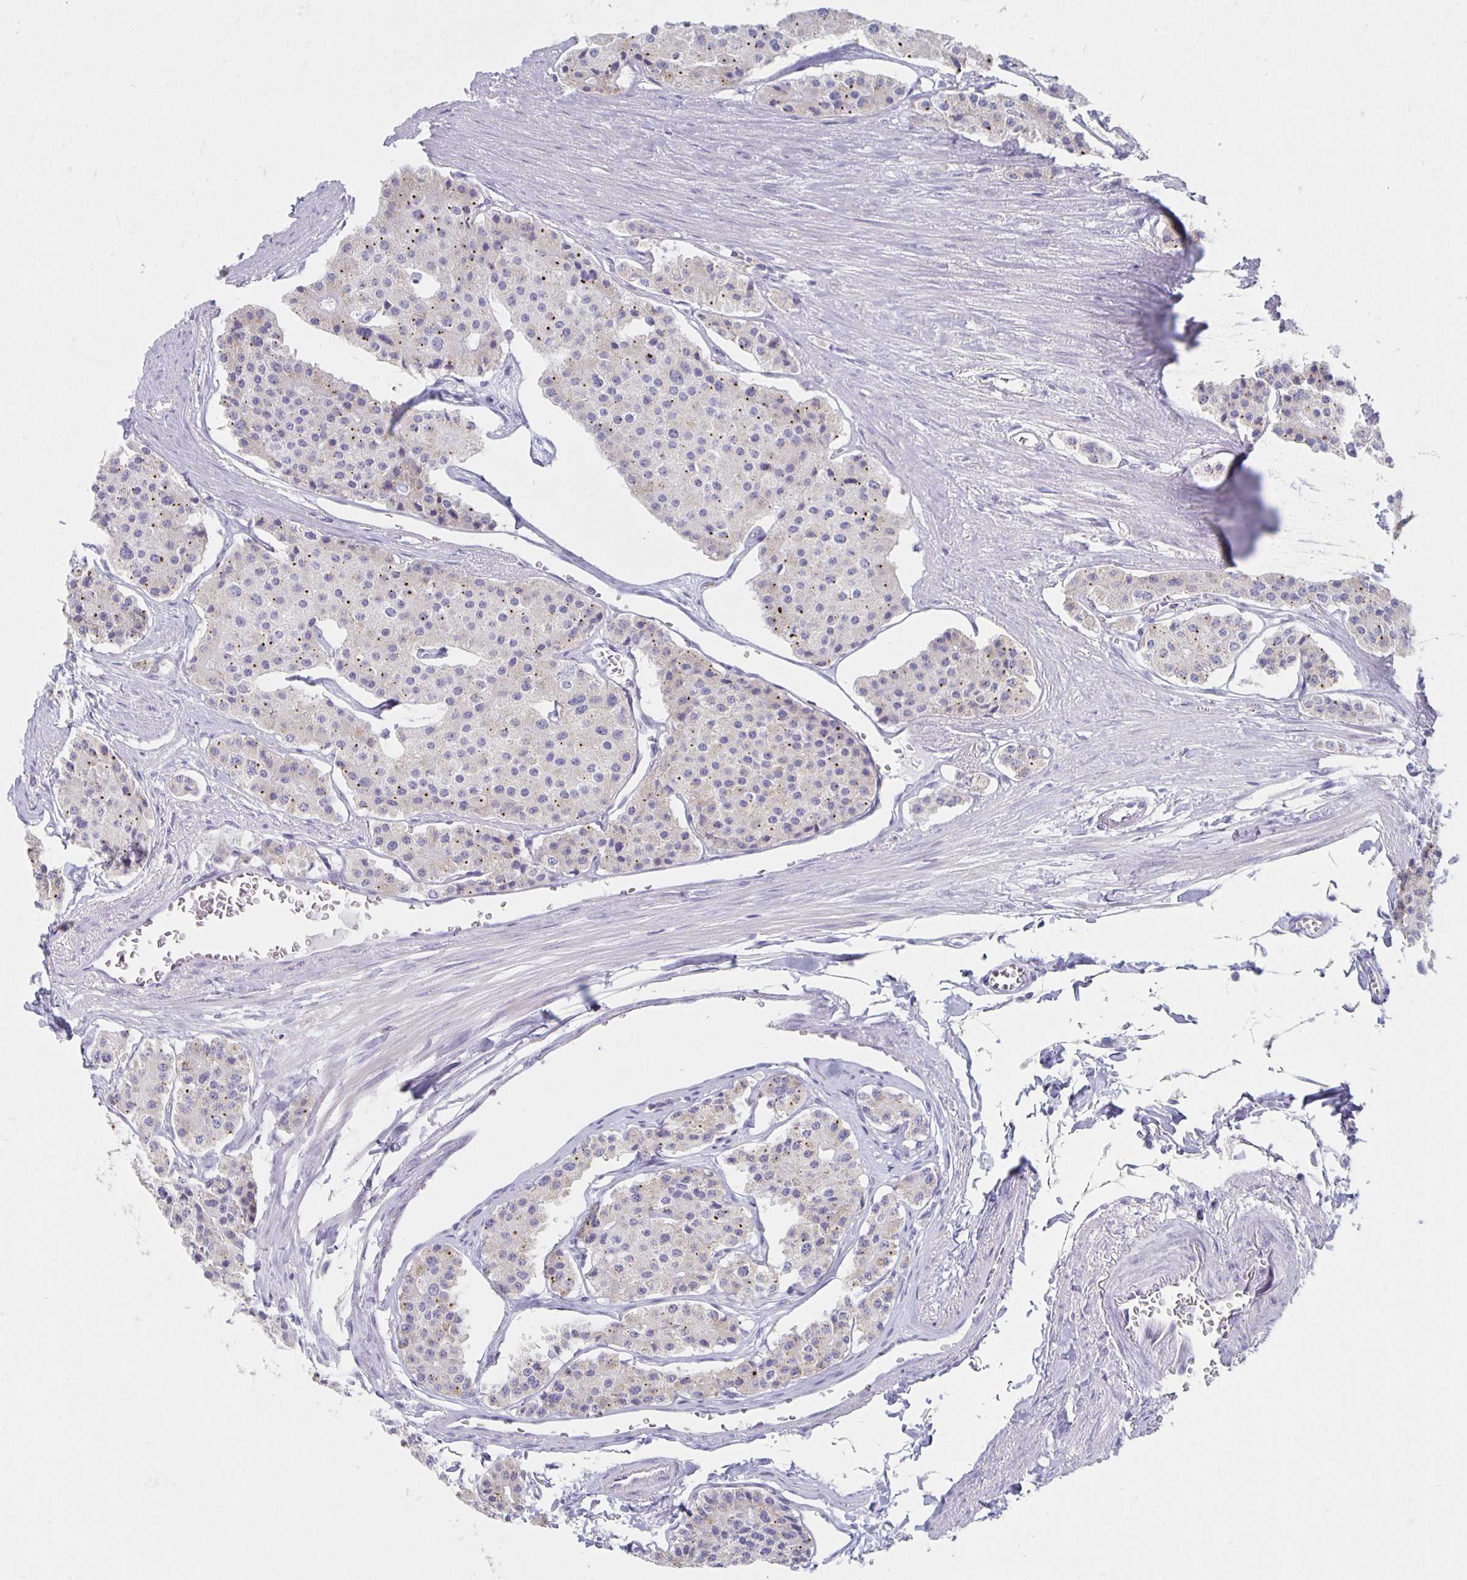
{"staining": {"intensity": "weak", "quantity": "25%-75%", "location": "cytoplasmic/membranous"}, "tissue": "carcinoid", "cell_type": "Tumor cells", "image_type": "cancer", "snomed": [{"axis": "morphology", "description": "Carcinoid, malignant, NOS"}, {"axis": "topography", "description": "Small intestine"}], "caption": "Immunohistochemistry (IHC) staining of carcinoid, which reveals low levels of weak cytoplasmic/membranous staining in approximately 25%-75% of tumor cells indicating weak cytoplasmic/membranous protein positivity. The staining was performed using DAB (3,3'-diaminobenzidine) (brown) for protein detection and nuclei were counterstained in hematoxylin (blue).", "gene": "TEX44", "patient": {"sex": "female", "age": 65}}